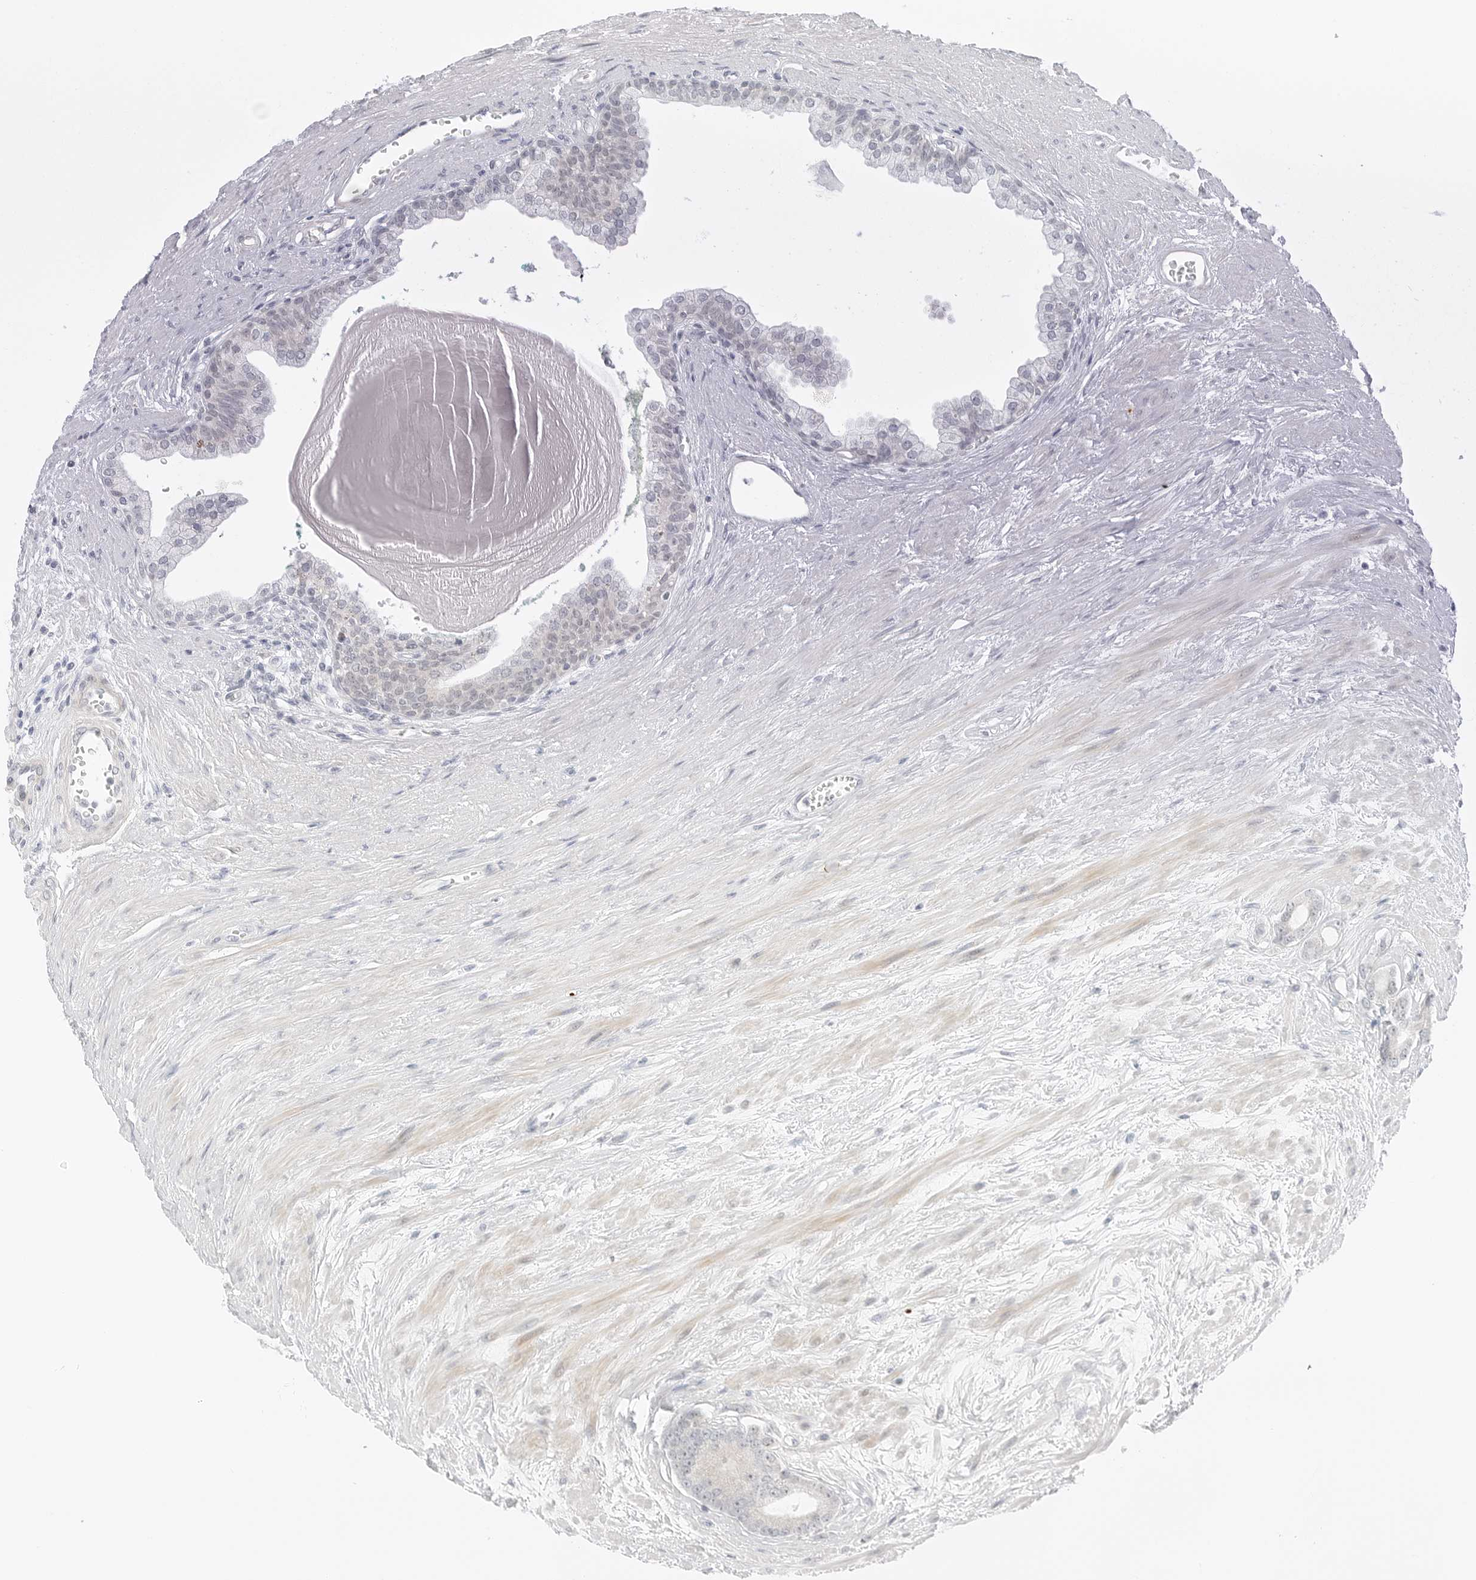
{"staining": {"intensity": "negative", "quantity": "none", "location": "none"}, "tissue": "prostate cancer", "cell_type": "Tumor cells", "image_type": "cancer", "snomed": [{"axis": "morphology", "description": "Adenocarcinoma, Low grade"}, {"axis": "topography", "description": "Prostate"}], "caption": "Immunohistochemistry histopathology image of neoplastic tissue: human prostate cancer stained with DAB (3,3'-diaminobenzidine) displays no significant protein expression in tumor cells. Nuclei are stained in blue.", "gene": "CCSAP", "patient": {"sex": "male", "age": 60}}